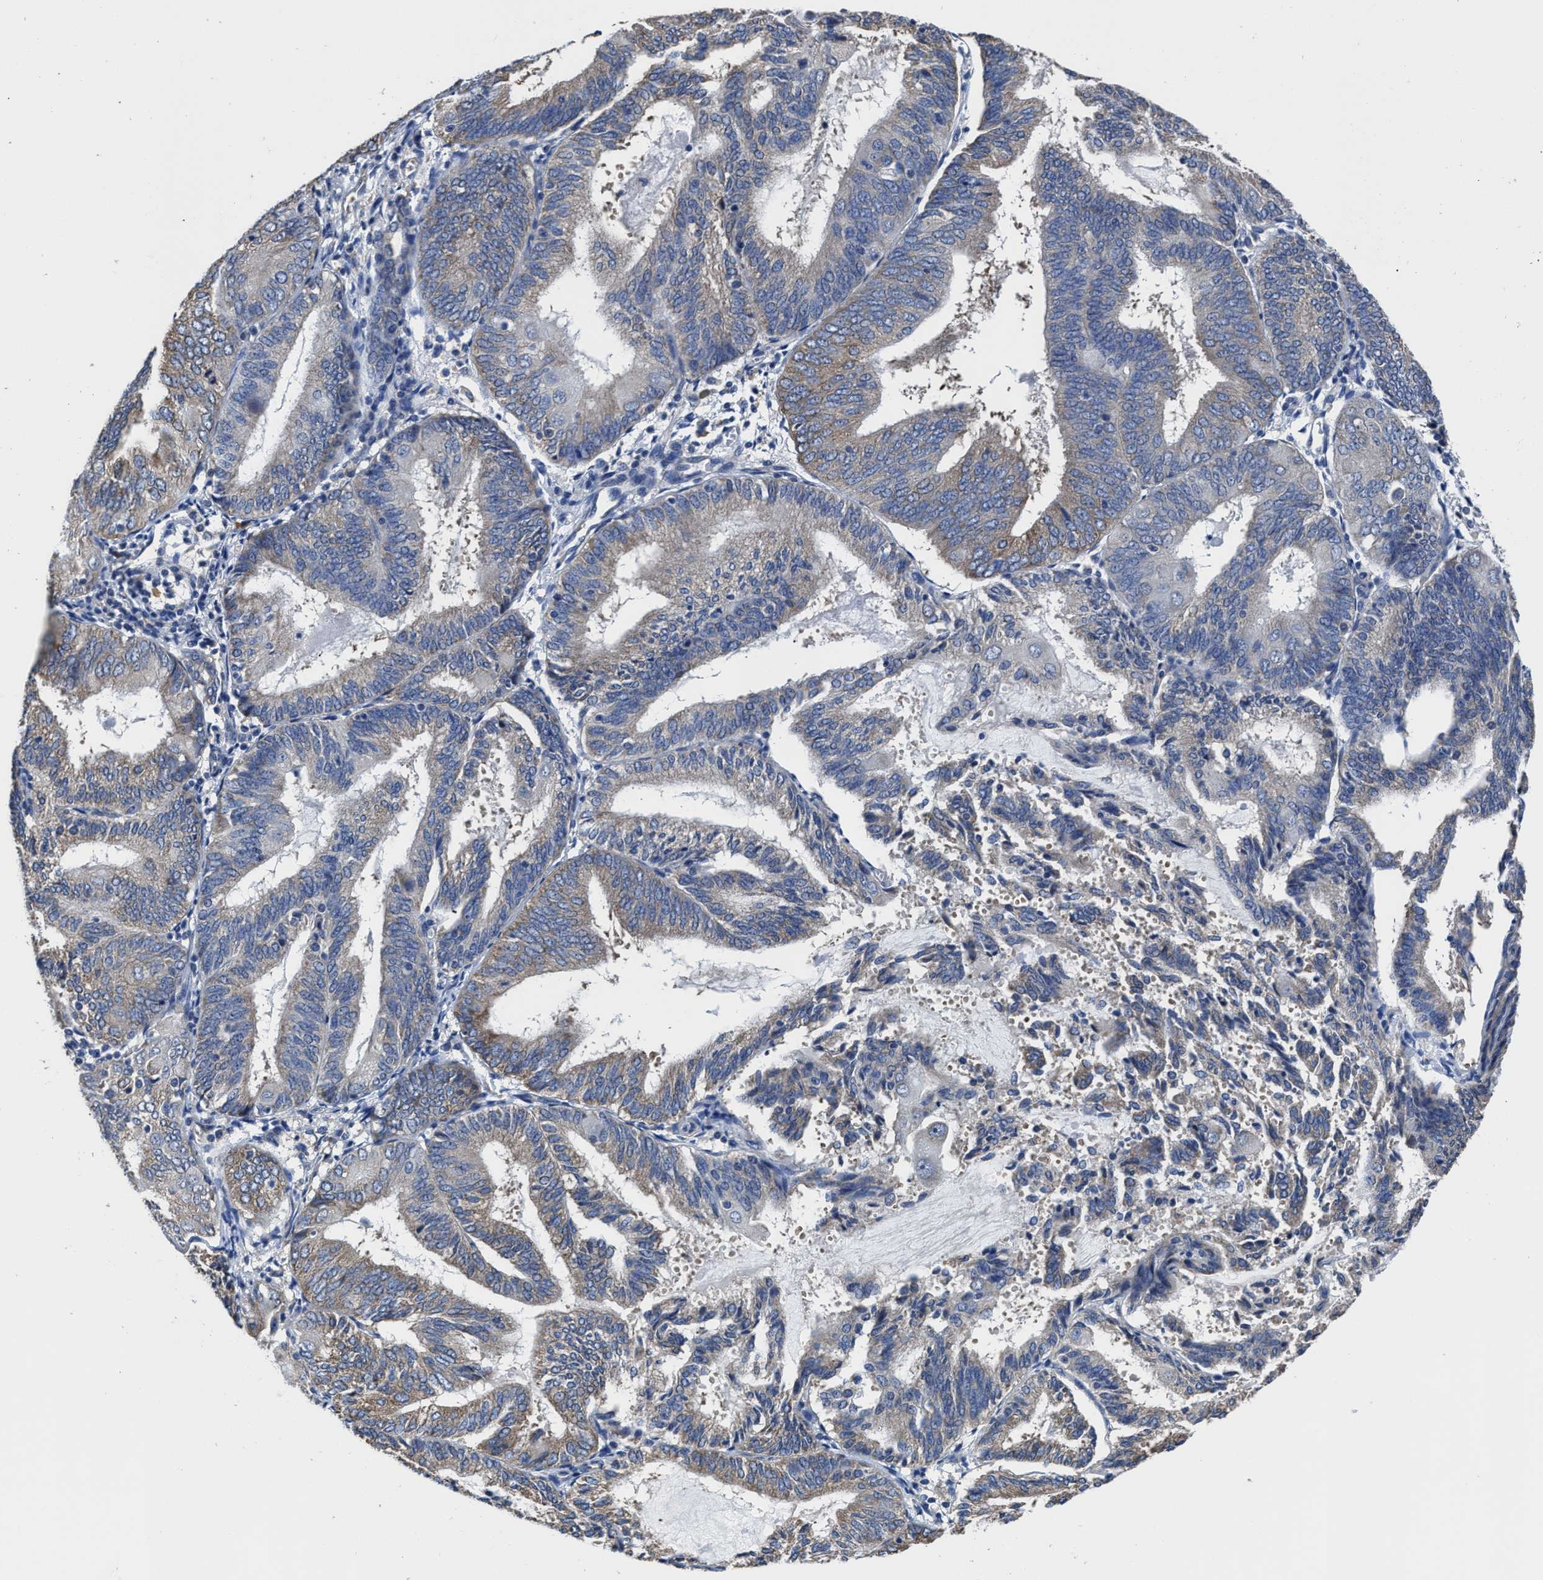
{"staining": {"intensity": "weak", "quantity": ">75%", "location": "cytoplasmic/membranous"}, "tissue": "endometrial cancer", "cell_type": "Tumor cells", "image_type": "cancer", "snomed": [{"axis": "morphology", "description": "Adenocarcinoma, NOS"}, {"axis": "topography", "description": "Endometrium"}], "caption": "A micrograph of adenocarcinoma (endometrial) stained for a protein displays weak cytoplasmic/membranous brown staining in tumor cells.", "gene": "SRPK2", "patient": {"sex": "female", "age": 81}}